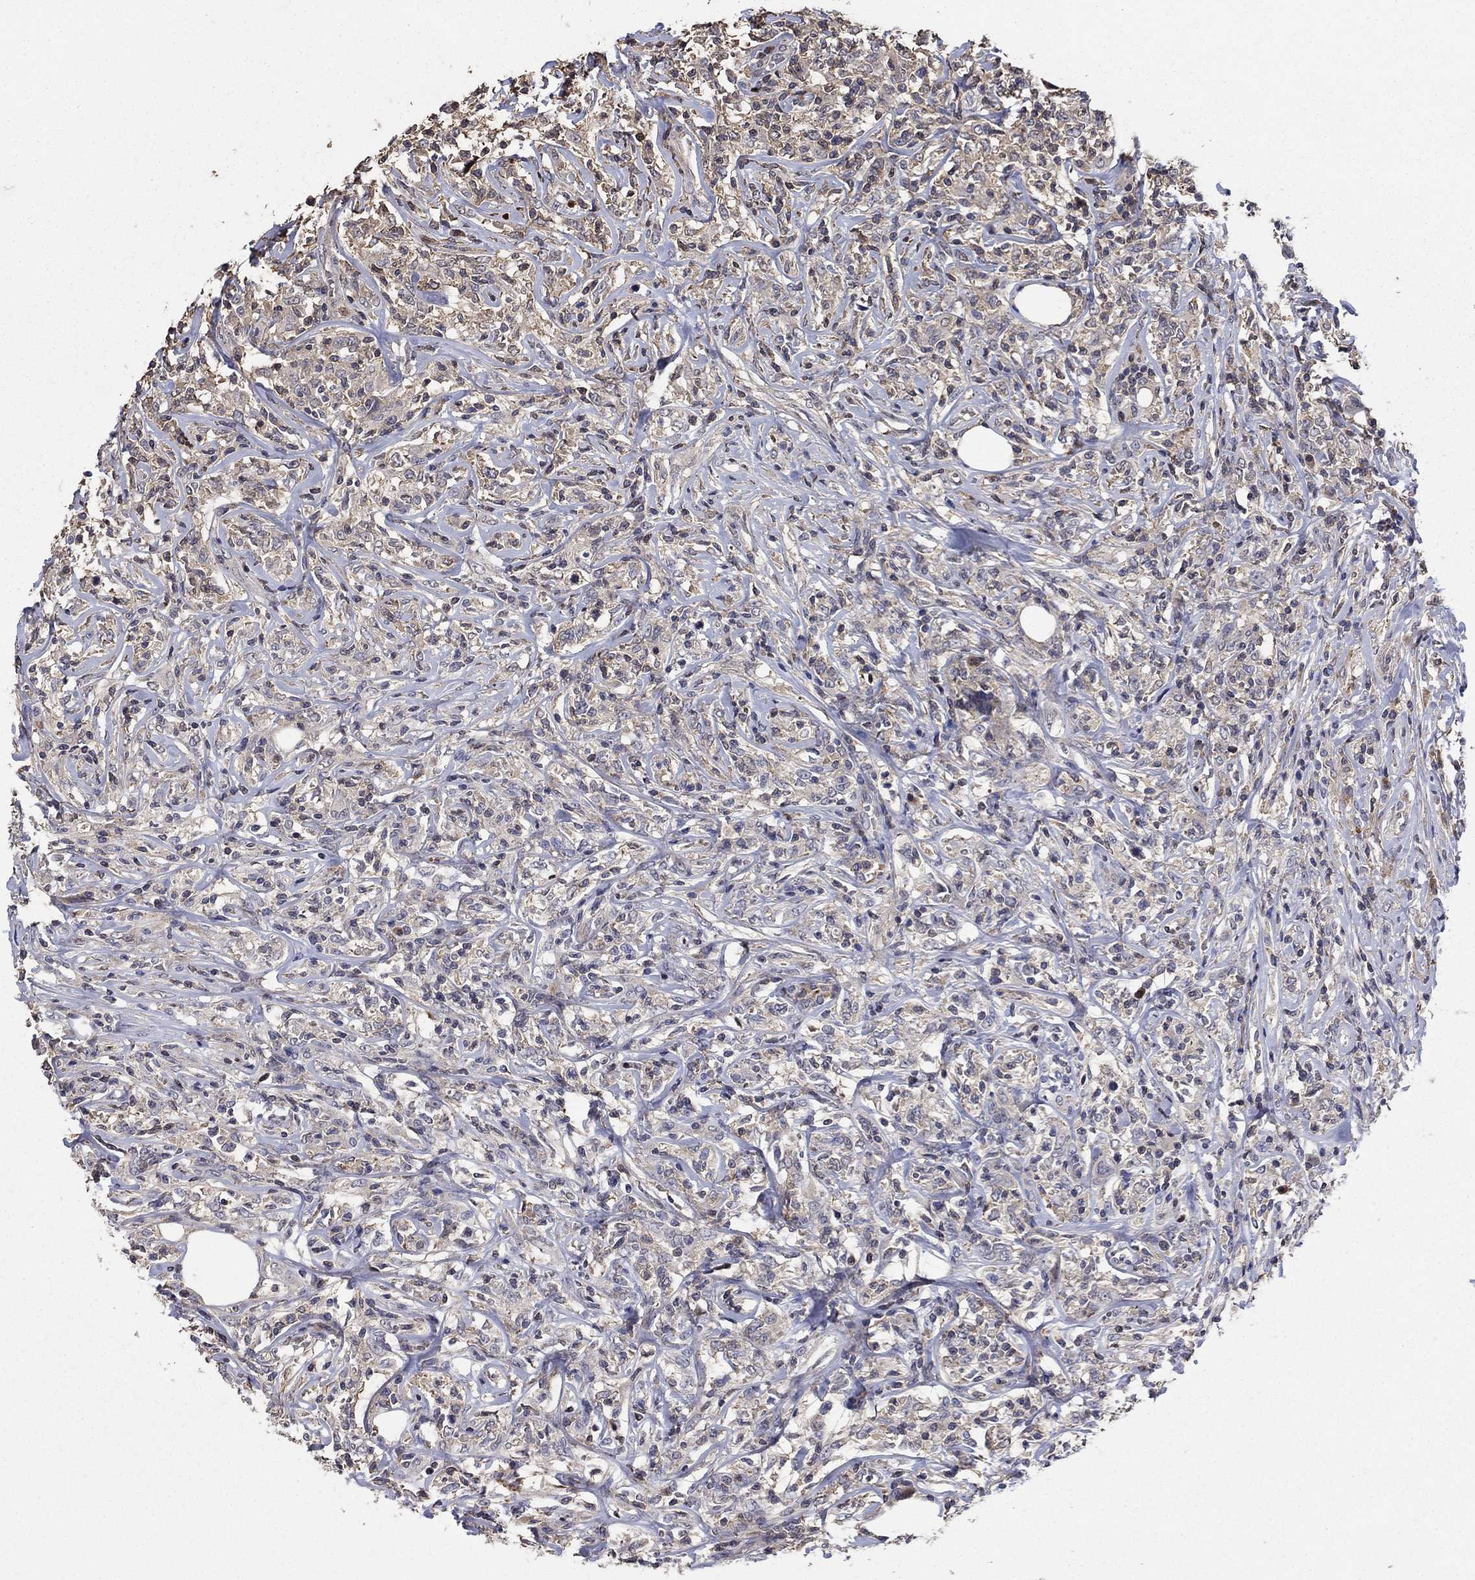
{"staining": {"intensity": "negative", "quantity": "none", "location": "none"}, "tissue": "lymphoma", "cell_type": "Tumor cells", "image_type": "cancer", "snomed": [{"axis": "morphology", "description": "Malignant lymphoma, non-Hodgkin's type, High grade"}, {"axis": "topography", "description": "Lymph node"}], "caption": "DAB (3,3'-diaminobenzidine) immunohistochemical staining of lymphoma reveals no significant staining in tumor cells. Brightfield microscopy of IHC stained with DAB (brown) and hematoxylin (blue), captured at high magnification.", "gene": "DVL1", "patient": {"sex": "female", "age": 84}}